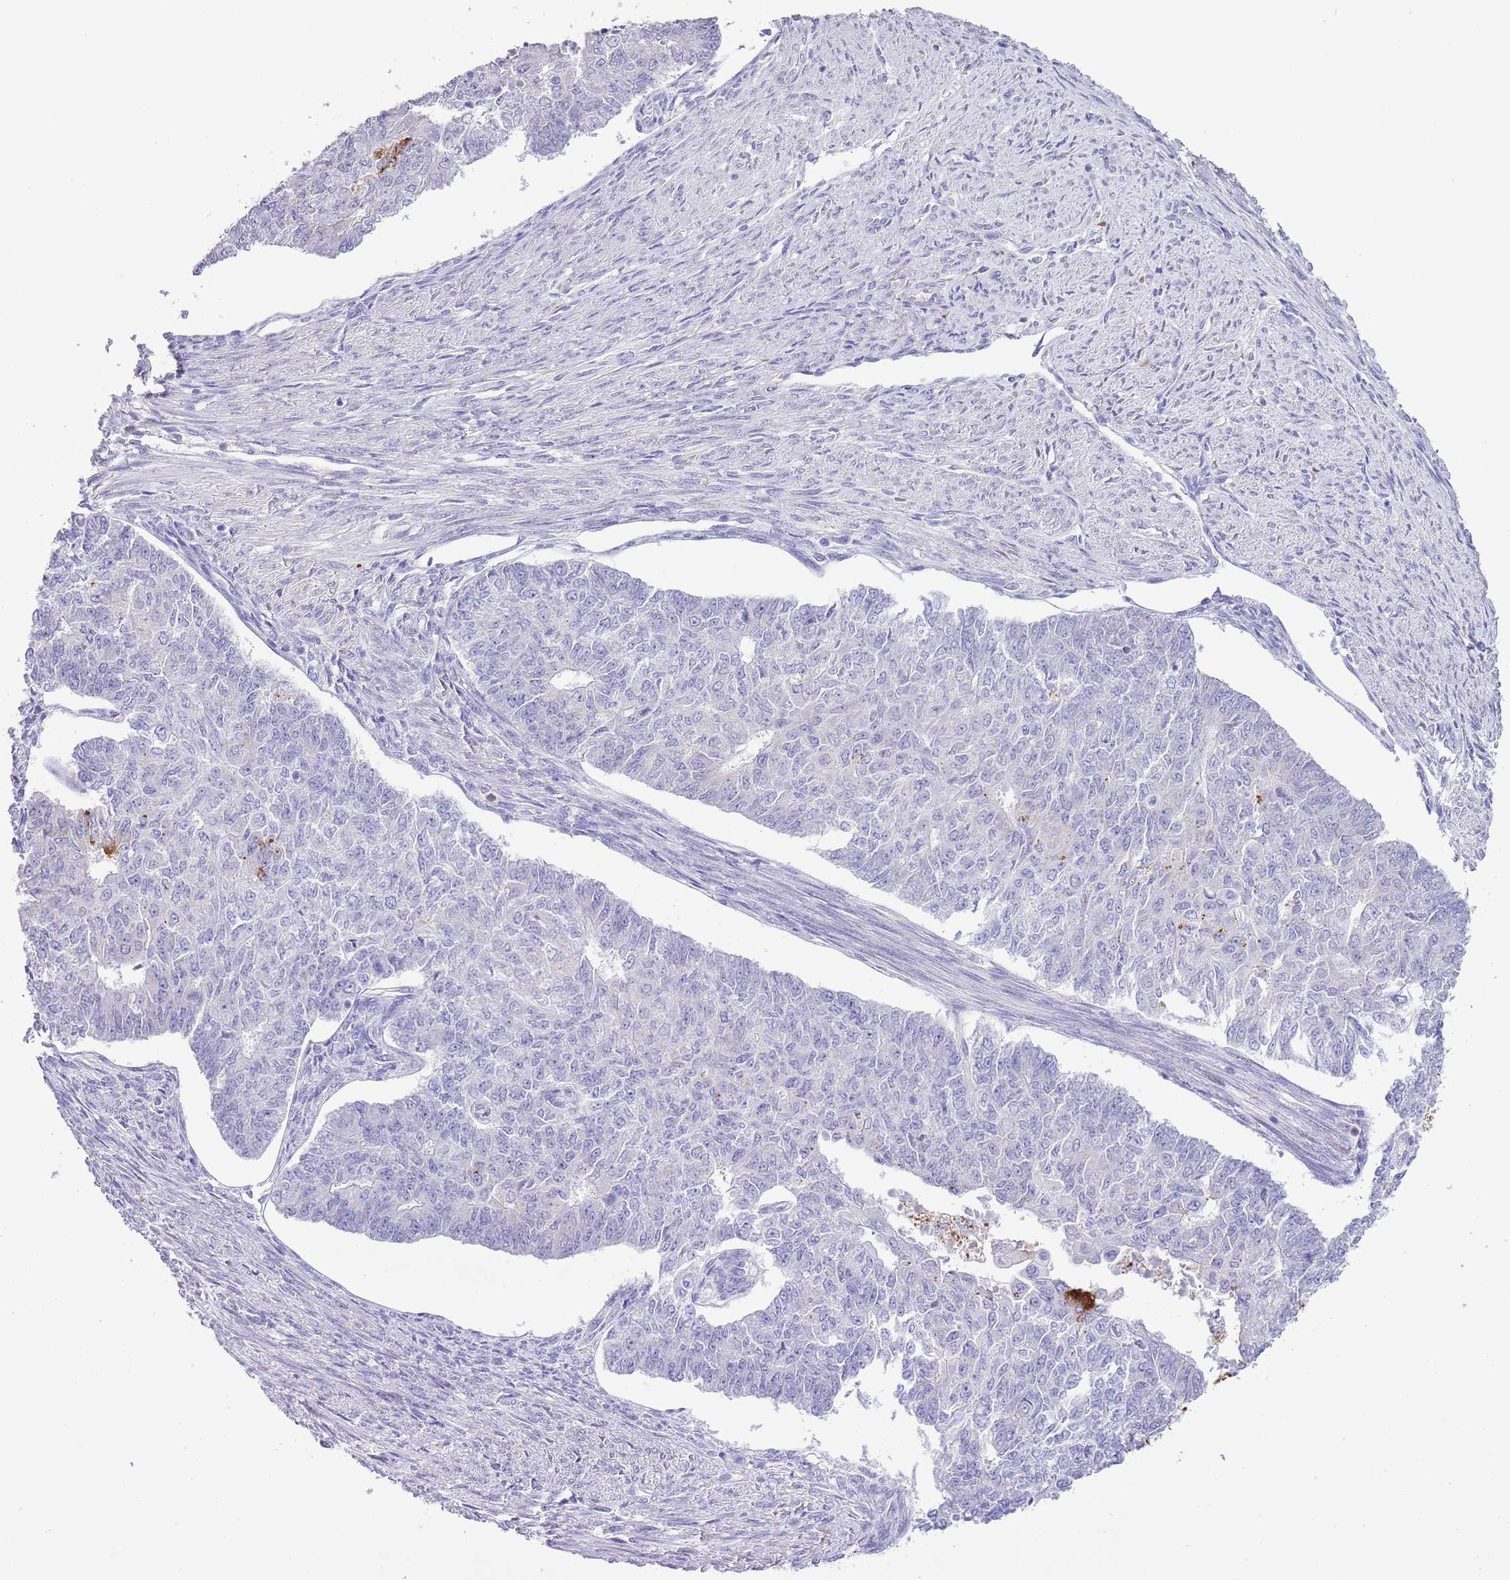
{"staining": {"intensity": "negative", "quantity": "none", "location": "none"}, "tissue": "endometrial cancer", "cell_type": "Tumor cells", "image_type": "cancer", "snomed": [{"axis": "morphology", "description": "Adenocarcinoma, NOS"}, {"axis": "topography", "description": "Endometrium"}], "caption": "Tumor cells show no significant protein staining in endometrial cancer.", "gene": "OR2Z1", "patient": {"sex": "female", "age": 32}}